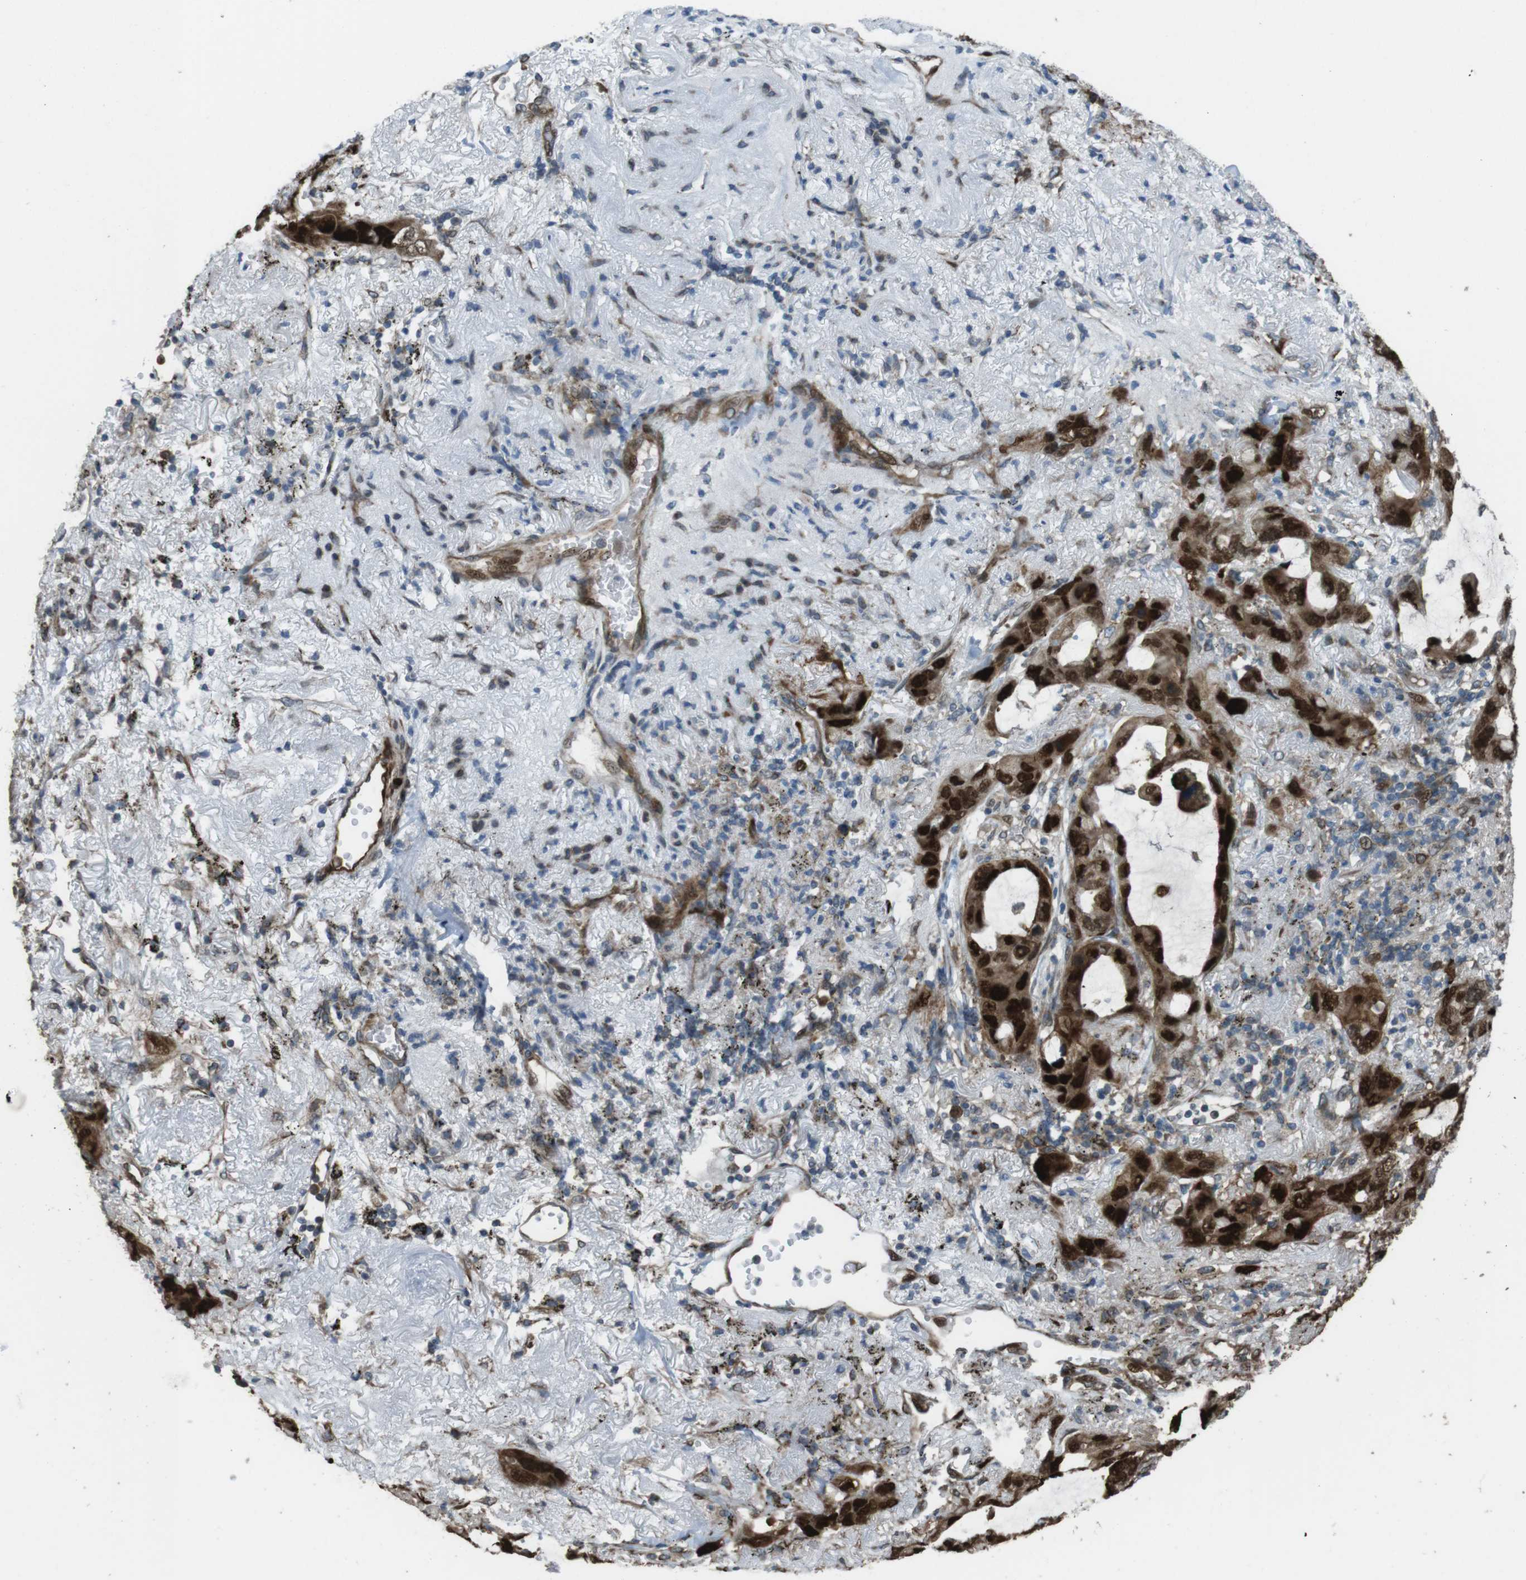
{"staining": {"intensity": "strong", "quantity": ">75%", "location": "cytoplasmic/membranous,nuclear"}, "tissue": "lung cancer", "cell_type": "Tumor cells", "image_type": "cancer", "snomed": [{"axis": "morphology", "description": "Squamous cell carcinoma, NOS"}, {"axis": "topography", "description": "Lung"}], "caption": "A high amount of strong cytoplasmic/membranous and nuclear expression is seen in approximately >75% of tumor cells in squamous cell carcinoma (lung) tissue.", "gene": "ZNF330", "patient": {"sex": "female", "age": 73}}